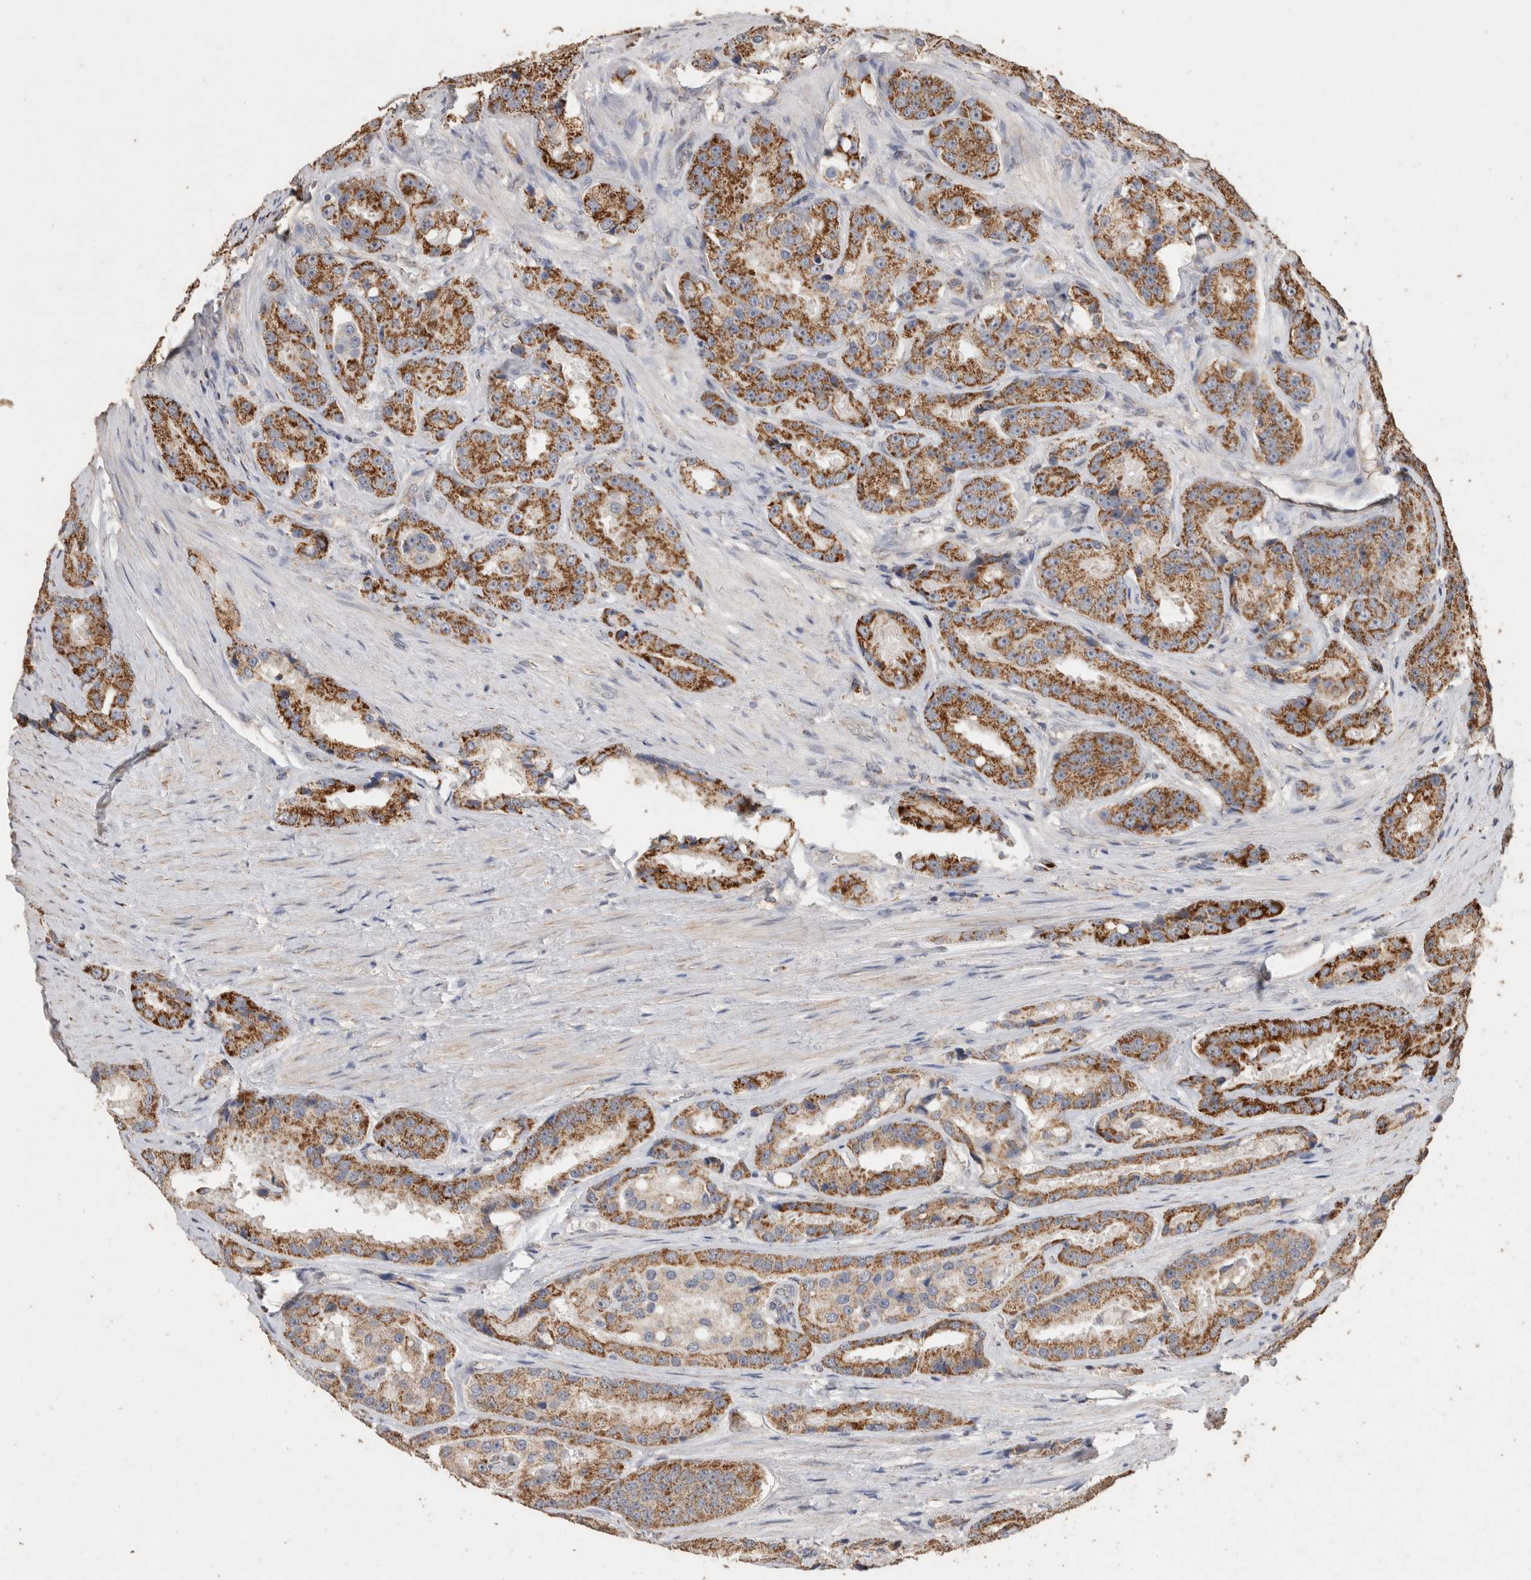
{"staining": {"intensity": "moderate", "quantity": ">75%", "location": "cytoplasmic/membranous"}, "tissue": "prostate cancer", "cell_type": "Tumor cells", "image_type": "cancer", "snomed": [{"axis": "morphology", "description": "Adenocarcinoma, High grade"}, {"axis": "topography", "description": "Prostate"}], "caption": "IHC histopathology image of prostate cancer stained for a protein (brown), which exhibits medium levels of moderate cytoplasmic/membranous positivity in about >75% of tumor cells.", "gene": "ACADM", "patient": {"sex": "male", "age": 60}}